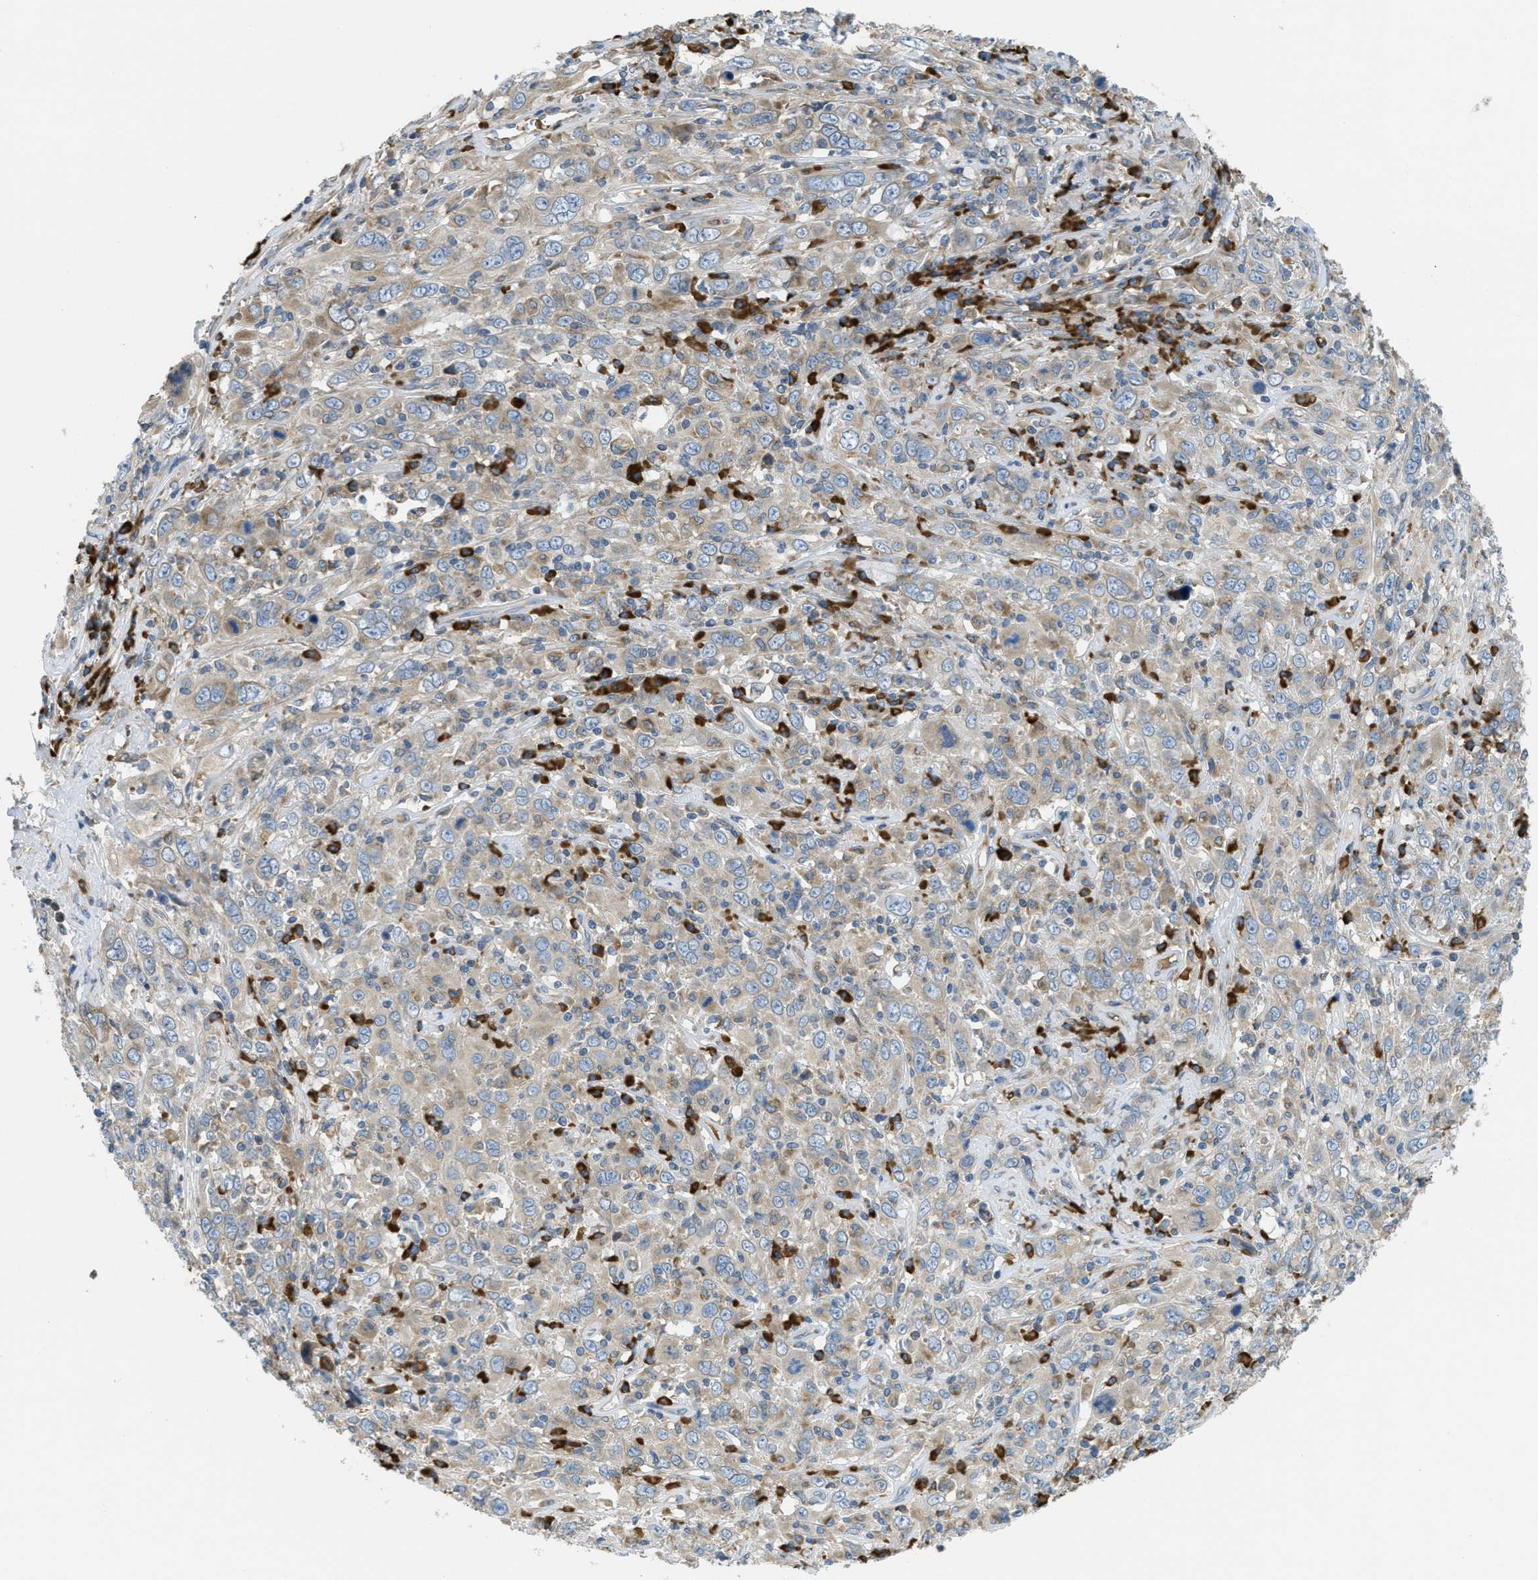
{"staining": {"intensity": "weak", "quantity": ">75%", "location": "cytoplasmic/membranous"}, "tissue": "cervical cancer", "cell_type": "Tumor cells", "image_type": "cancer", "snomed": [{"axis": "morphology", "description": "Squamous cell carcinoma, NOS"}, {"axis": "topography", "description": "Cervix"}], "caption": "Immunohistochemical staining of human cervical cancer (squamous cell carcinoma) demonstrates weak cytoplasmic/membranous protein expression in approximately >75% of tumor cells.", "gene": "SSR1", "patient": {"sex": "female", "age": 46}}